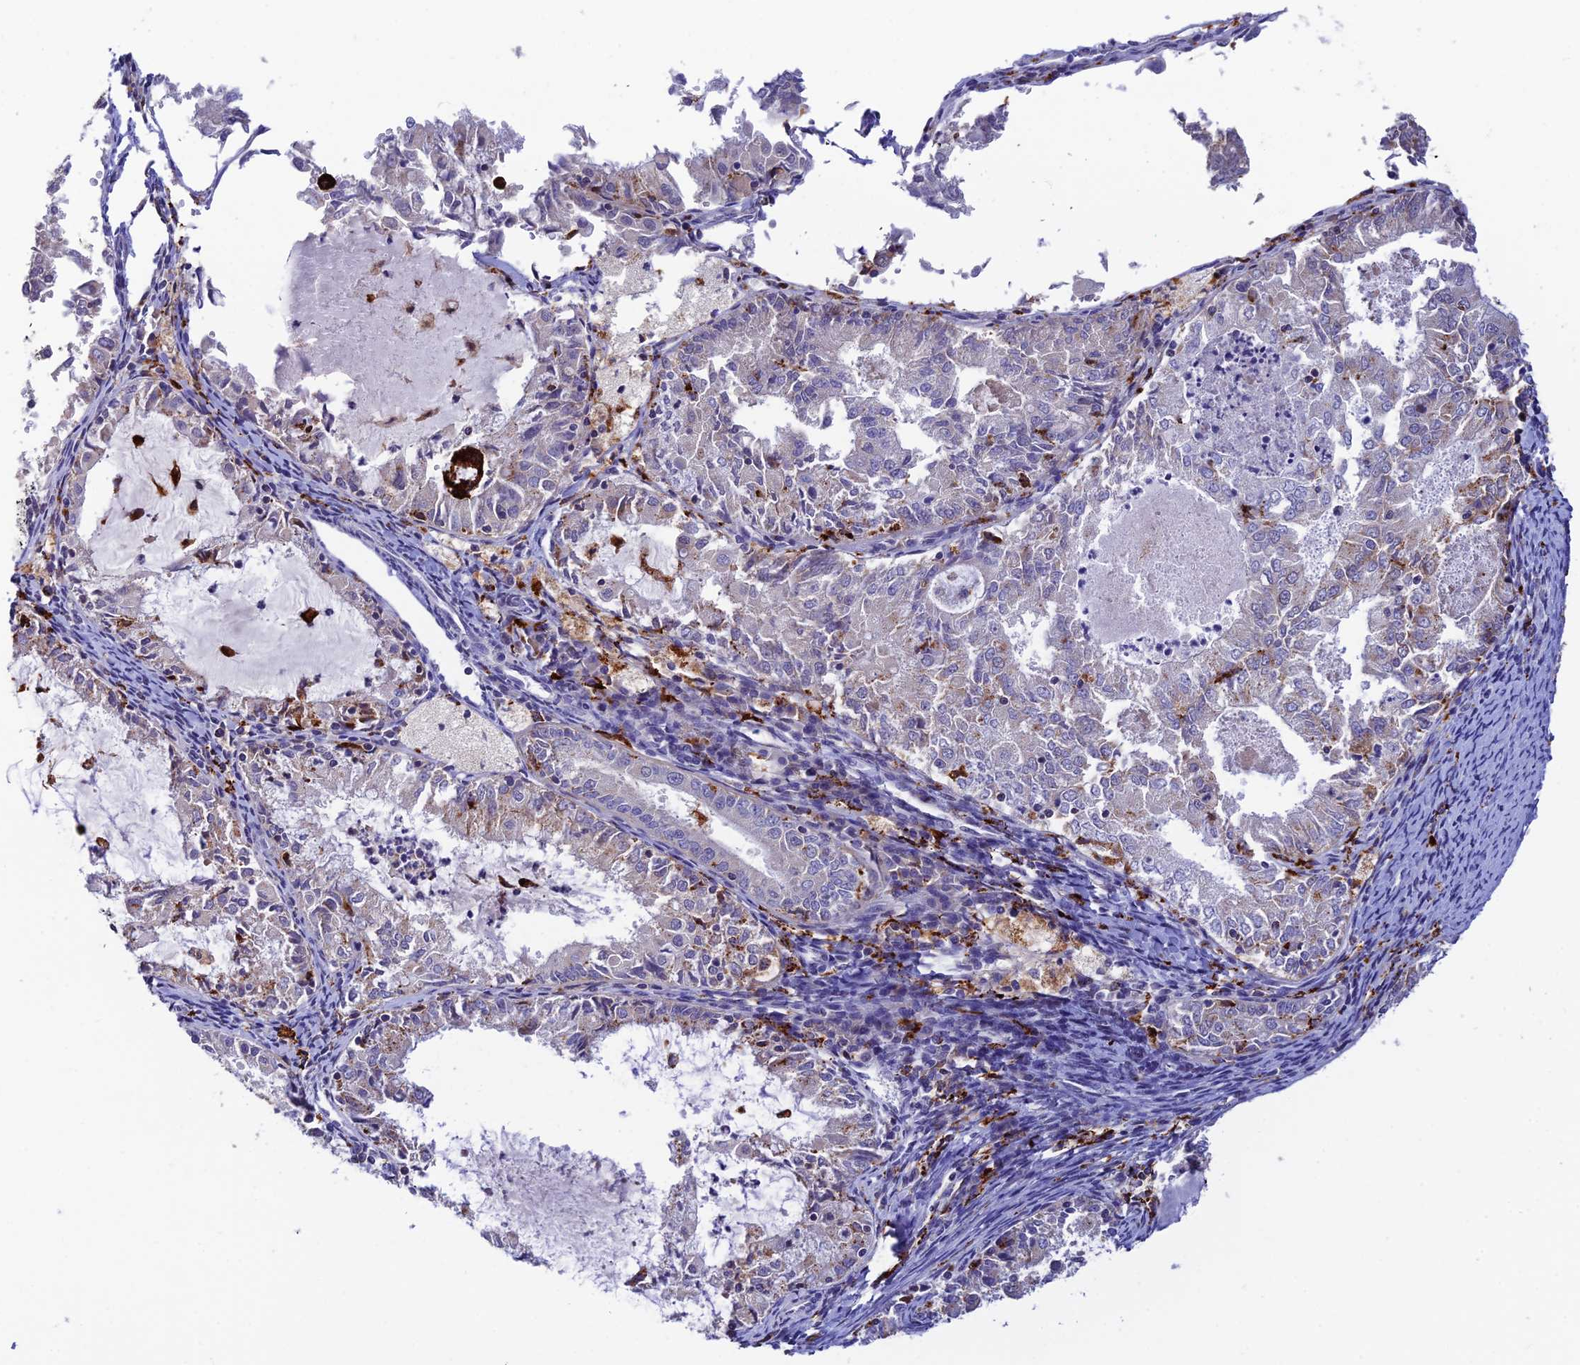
{"staining": {"intensity": "moderate", "quantity": "<25%", "location": "cytoplasmic/membranous"}, "tissue": "endometrial cancer", "cell_type": "Tumor cells", "image_type": "cancer", "snomed": [{"axis": "morphology", "description": "Adenocarcinoma, NOS"}, {"axis": "topography", "description": "Endometrium"}], "caption": "Protein expression analysis of endometrial cancer shows moderate cytoplasmic/membranous positivity in approximately <25% of tumor cells.", "gene": "HIC1", "patient": {"sex": "female", "age": 57}}